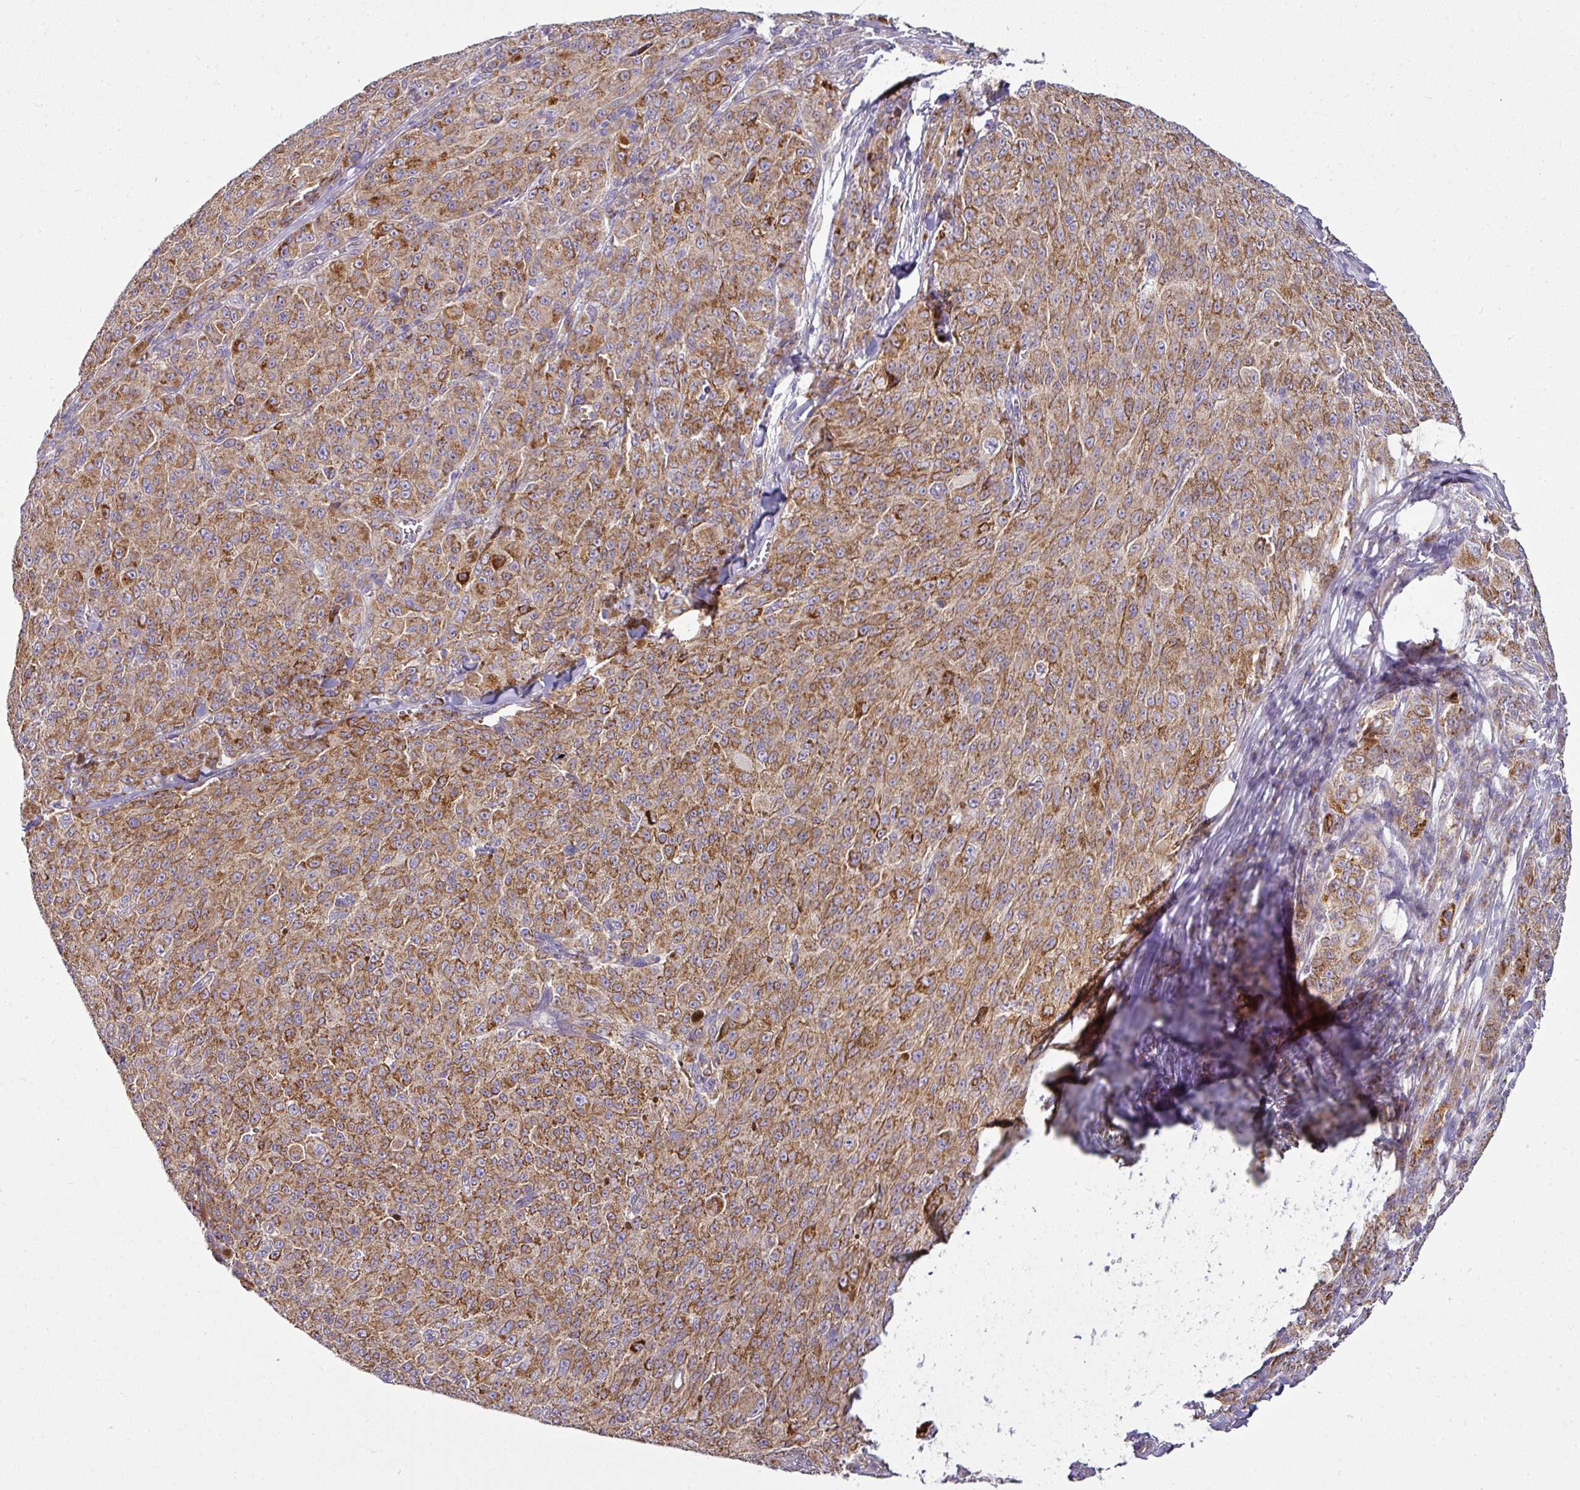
{"staining": {"intensity": "moderate", "quantity": ">75%", "location": "cytoplasmic/membranous"}, "tissue": "melanoma", "cell_type": "Tumor cells", "image_type": "cancer", "snomed": [{"axis": "morphology", "description": "Malignant melanoma, NOS"}, {"axis": "topography", "description": "Skin"}], "caption": "Protein staining of melanoma tissue displays moderate cytoplasmic/membranous expression in about >75% of tumor cells.", "gene": "GAN", "patient": {"sex": "female", "age": 52}}